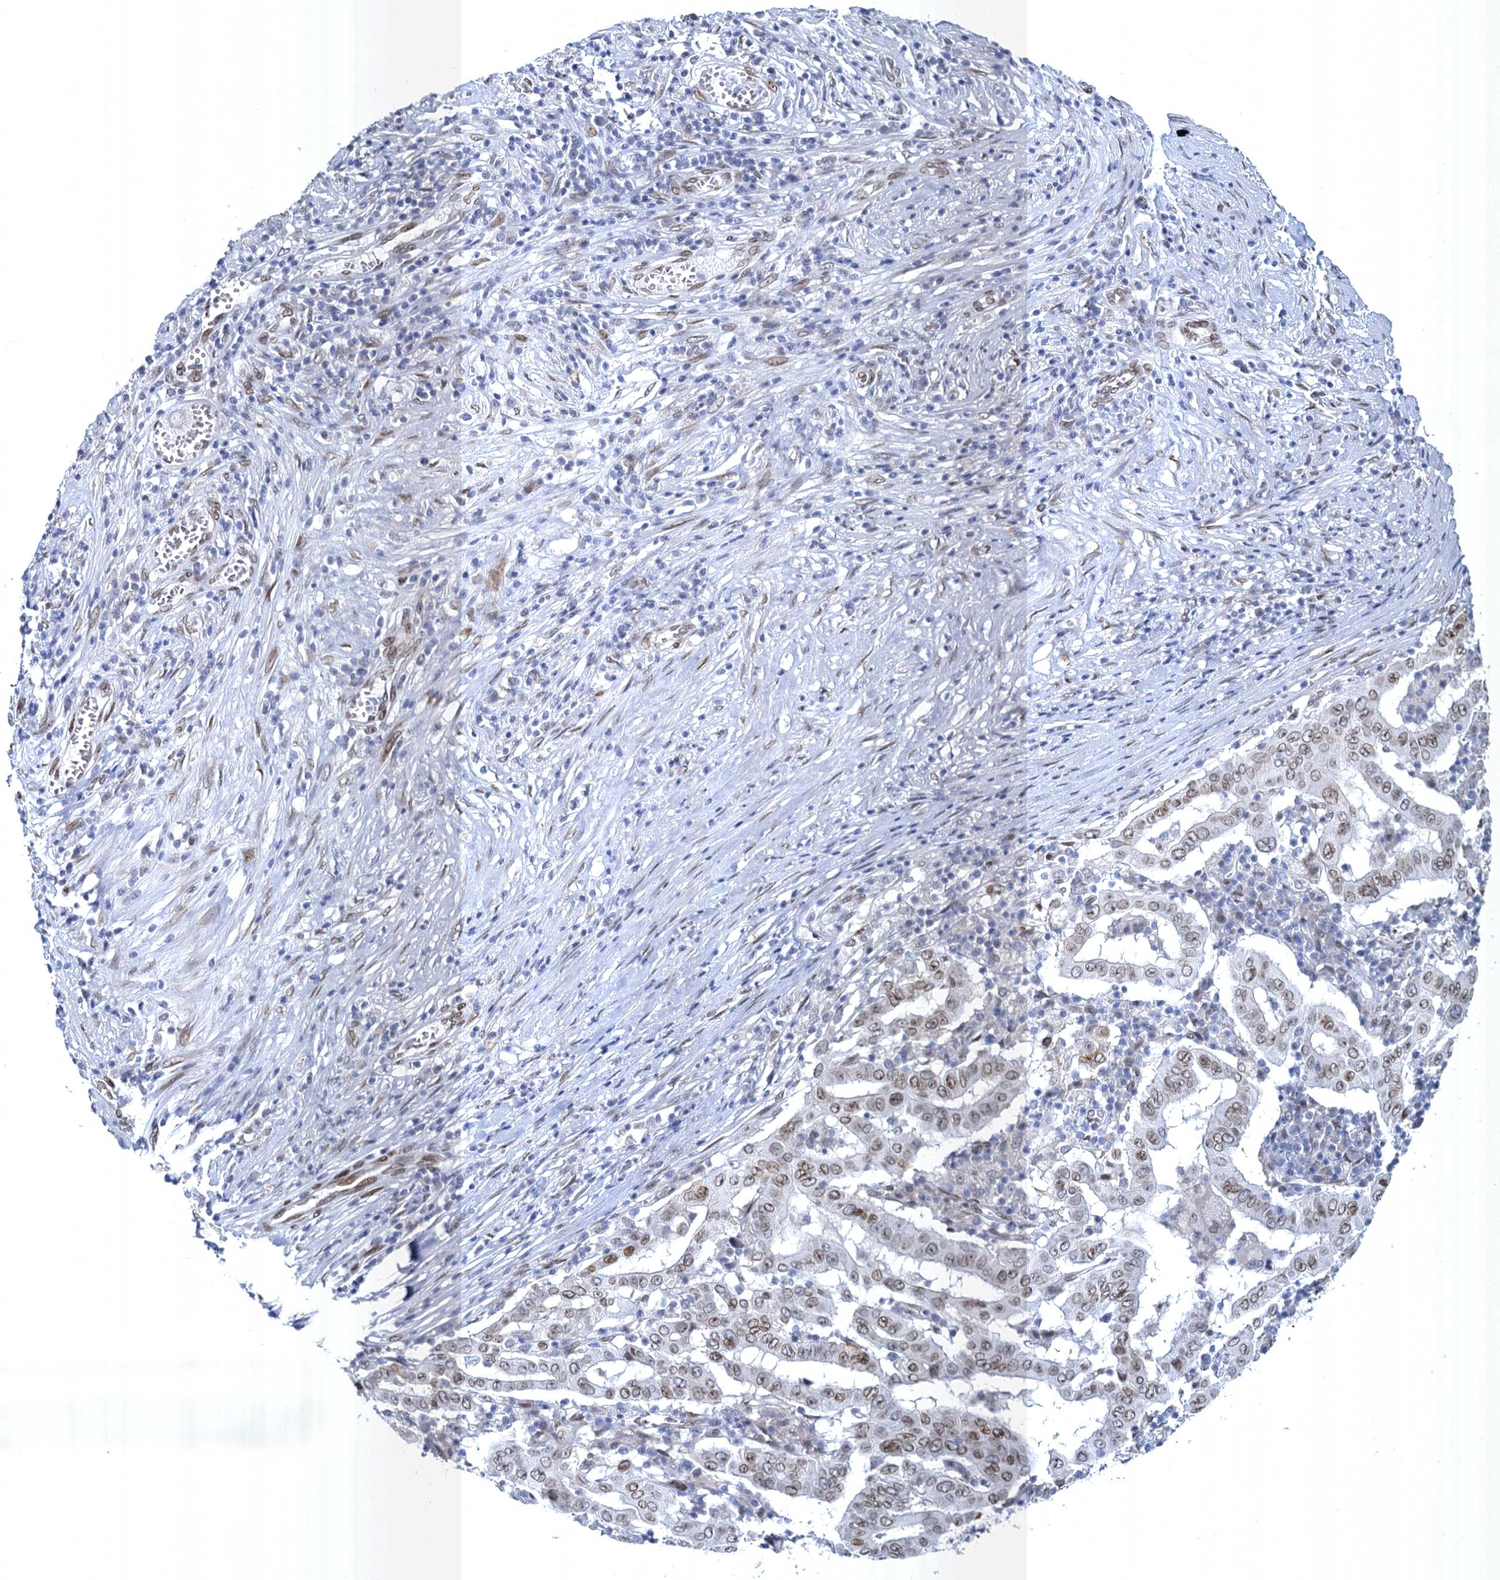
{"staining": {"intensity": "moderate", "quantity": ">75%", "location": "cytoplasmic/membranous,nuclear"}, "tissue": "pancreatic cancer", "cell_type": "Tumor cells", "image_type": "cancer", "snomed": [{"axis": "morphology", "description": "Adenocarcinoma, NOS"}, {"axis": "topography", "description": "Pancreas"}], "caption": "The immunohistochemical stain labels moderate cytoplasmic/membranous and nuclear positivity in tumor cells of pancreatic cancer tissue.", "gene": "PRSS35", "patient": {"sex": "male", "age": 63}}